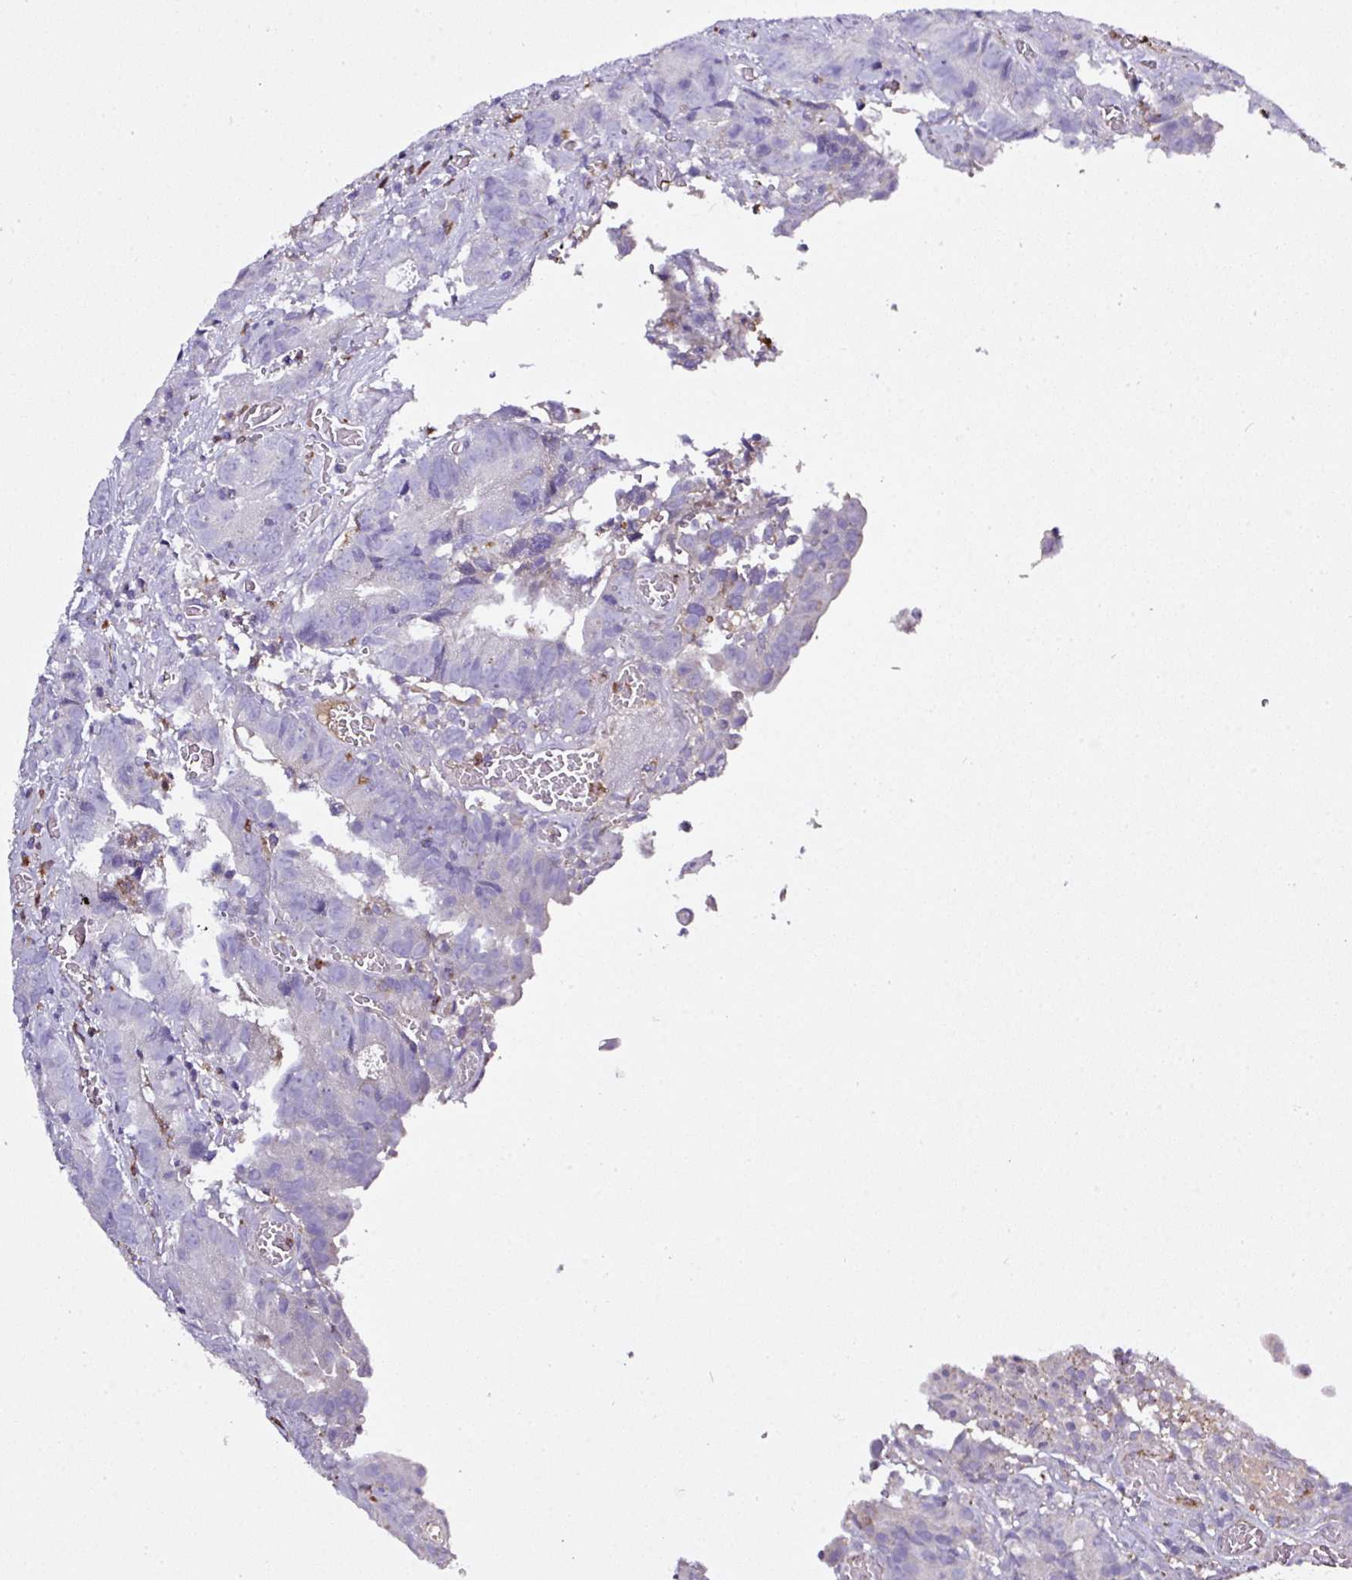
{"staining": {"intensity": "negative", "quantity": "none", "location": "none"}, "tissue": "colorectal cancer", "cell_type": "Tumor cells", "image_type": "cancer", "snomed": [{"axis": "morphology", "description": "Adenocarcinoma, NOS"}, {"axis": "topography", "description": "Colon"}], "caption": "This is a photomicrograph of IHC staining of colorectal cancer, which shows no positivity in tumor cells.", "gene": "CAB39L", "patient": {"sex": "female", "age": 57}}